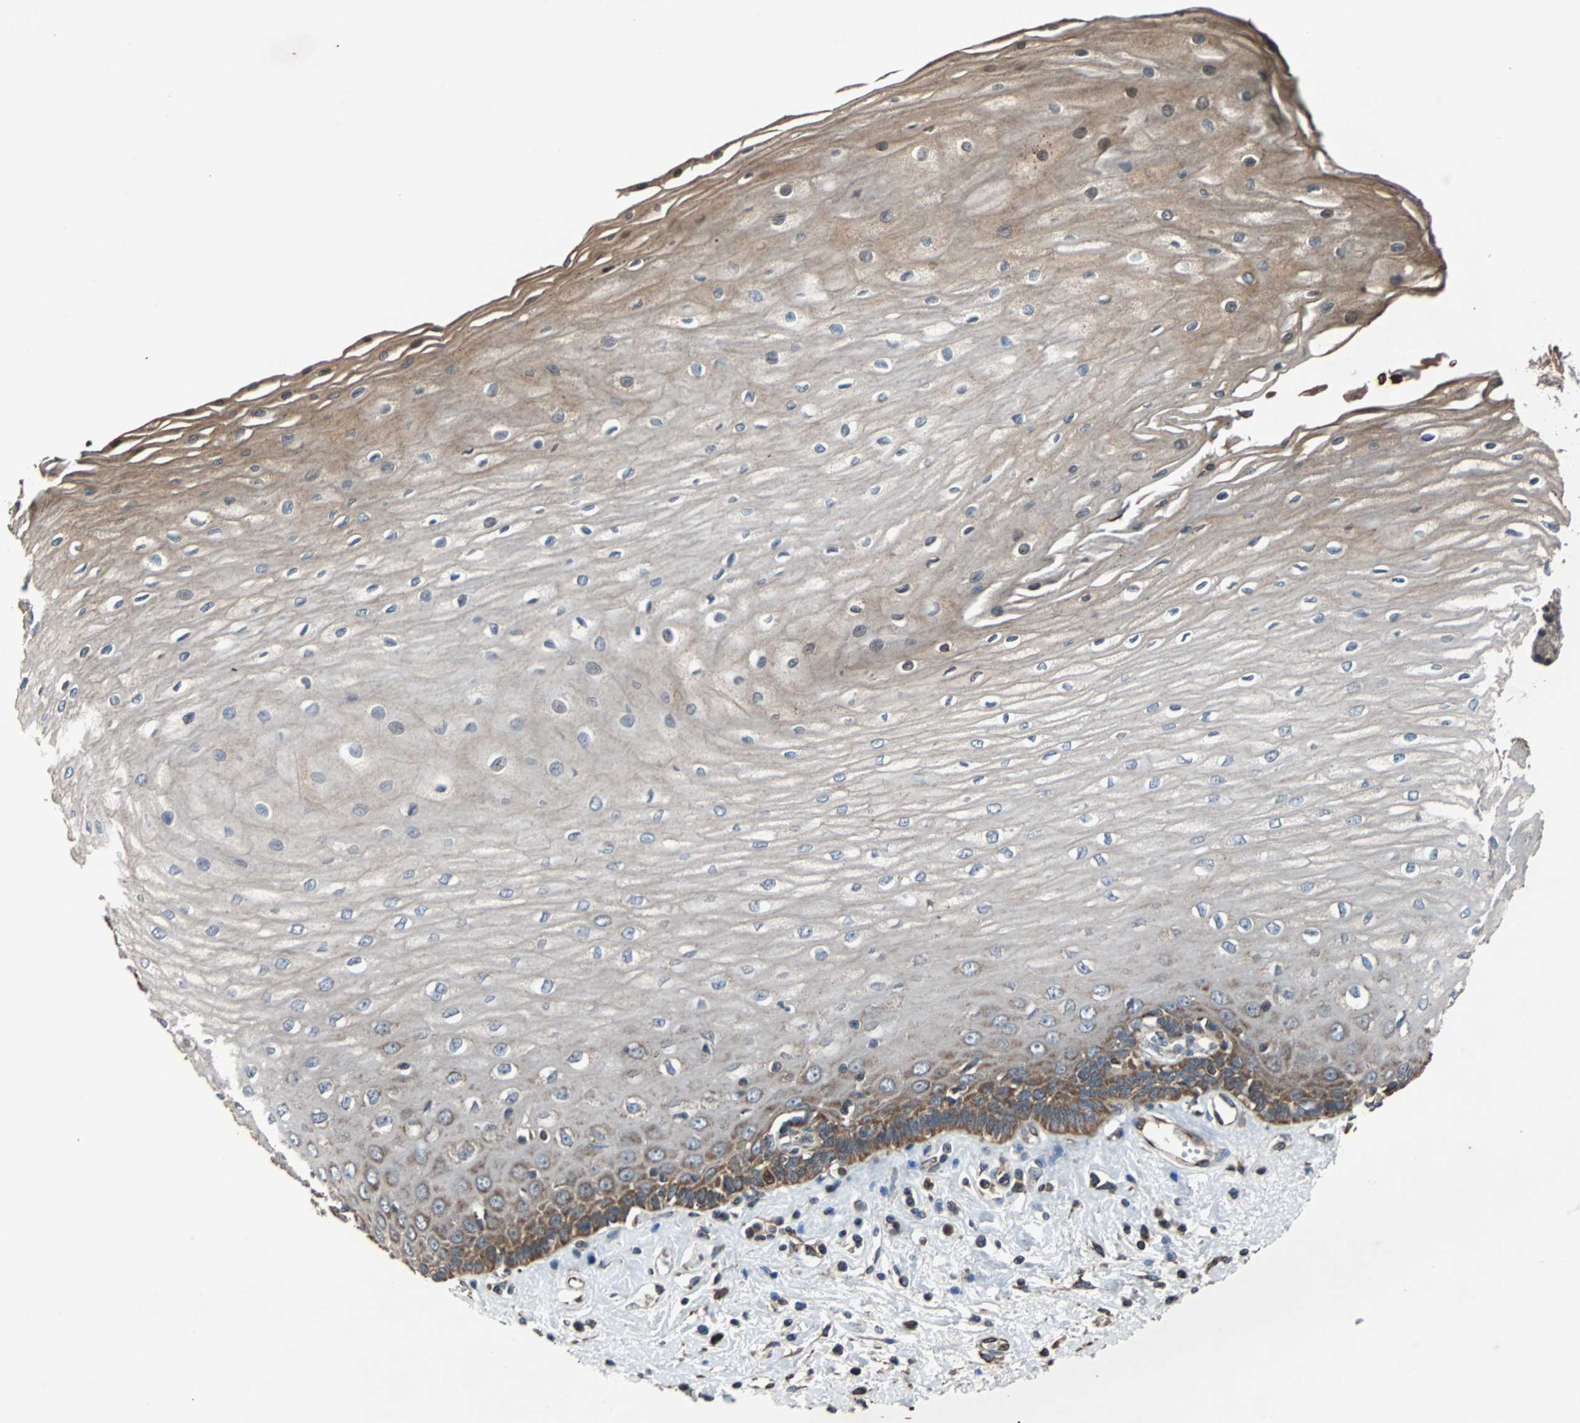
{"staining": {"intensity": "moderate", "quantity": "<25%", "location": "cytoplasmic/membranous"}, "tissue": "esophagus", "cell_type": "Squamous epithelial cells", "image_type": "normal", "snomed": [{"axis": "morphology", "description": "Normal tissue, NOS"}, {"axis": "morphology", "description": "Squamous cell carcinoma, NOS"}, {"axis": "topography", "description": "Esophagus"}], "caption": "Squamous epithelial cells demonstrate low levels of moderate cytoplasmic/membranous positivity in approximately <25% of cells in benign human esophagus.", "gene": "ACTR3", "patient": {"sex": "male", "age": 65}}